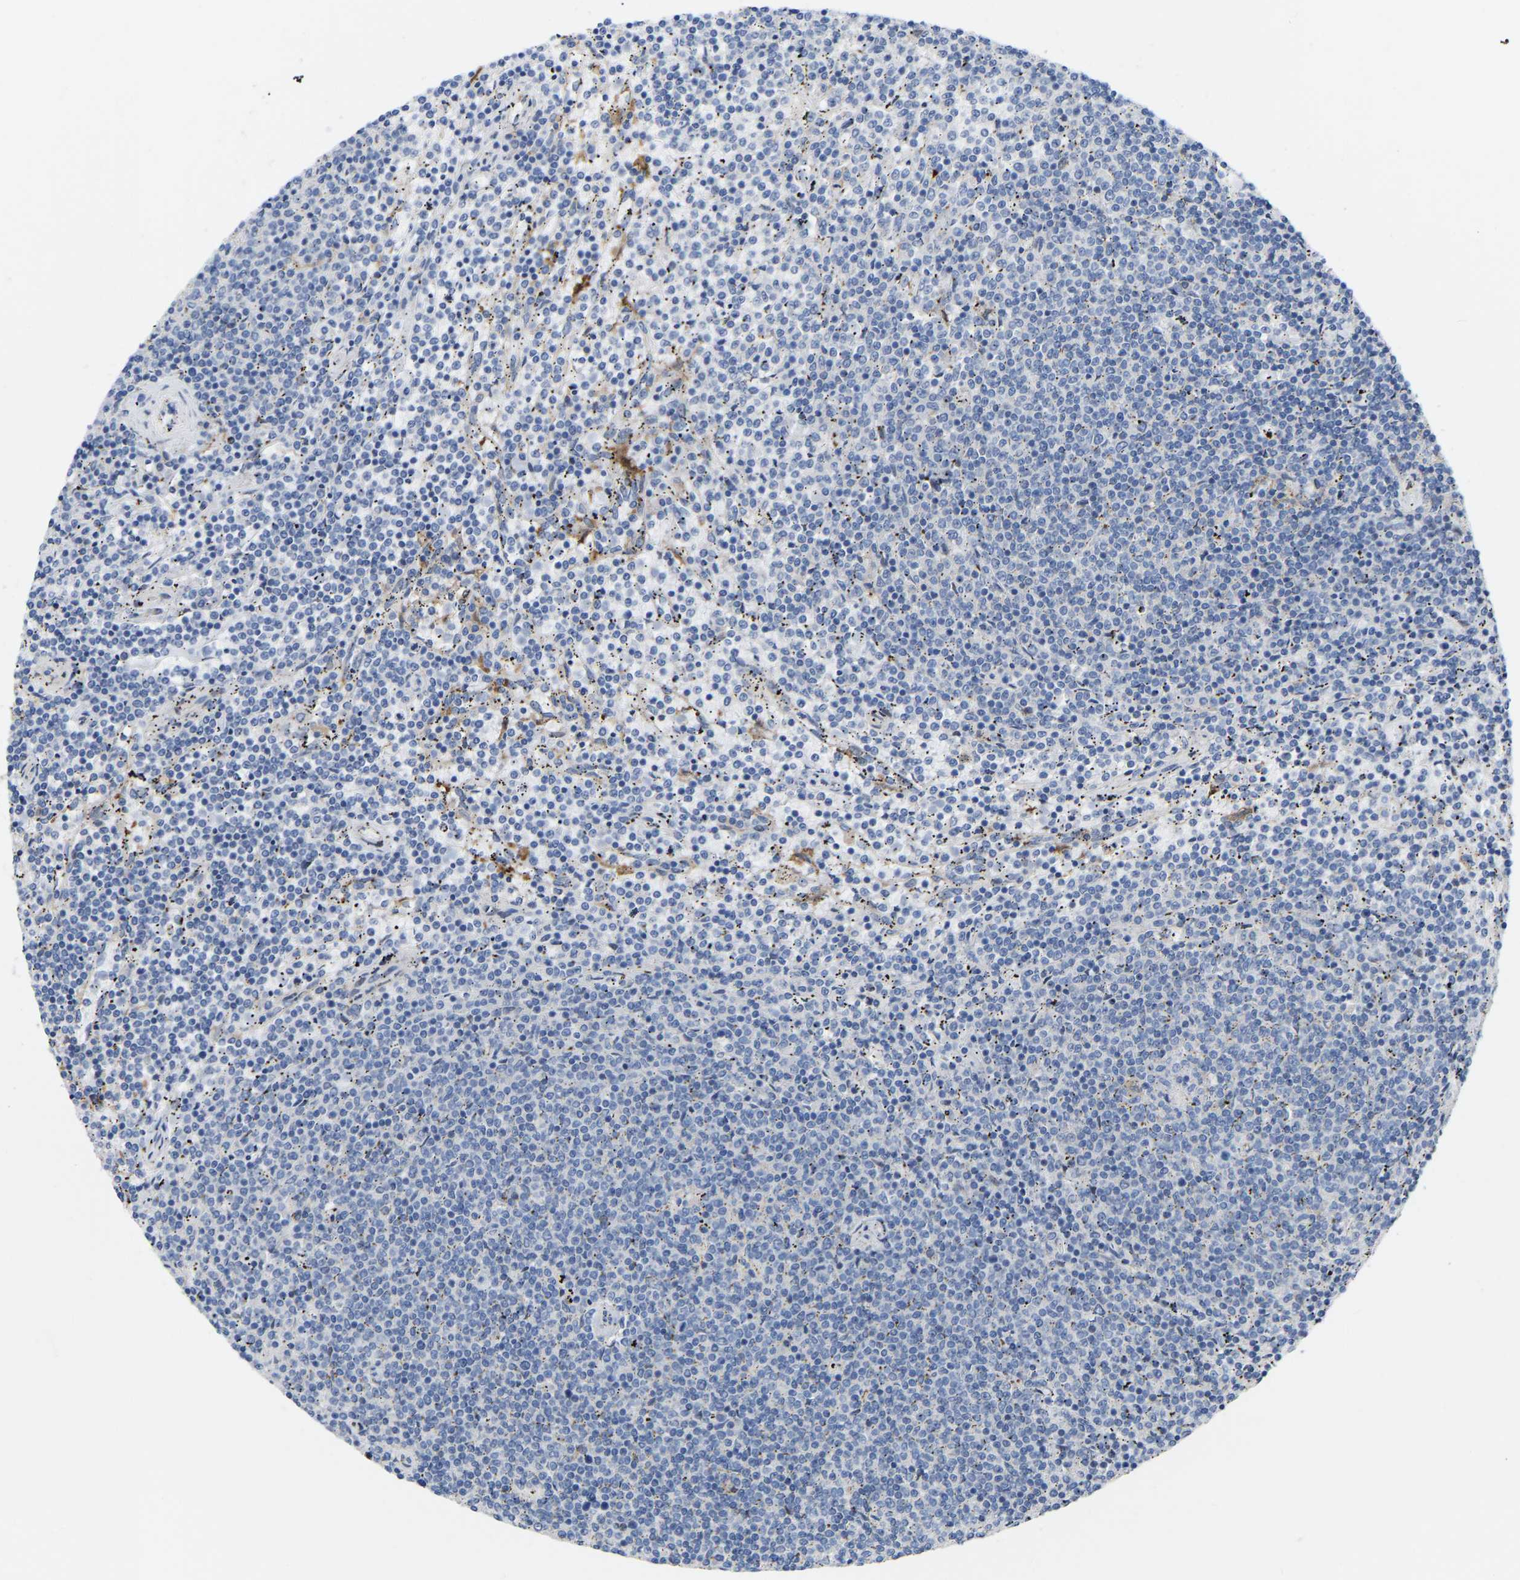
{"staining": {"intensity": "negative", "quantity": "none", "location": "none"}, "tissue": "lymphoma", "cell_type": "Tumor cells", "image_type": "cancer", "snomed": [{"axis": "morphology", "description": "Malignant lymphoma, non-Hodgkin's type, Low grade"}, {"axis": "topography", "description": "Spleen"}], "caption": "Immunohistochemistry of human lymphoma exhibits no expression in tumor cells.", "gene": "ABTB2", "patient": {"sex": "female", "age": 50}}